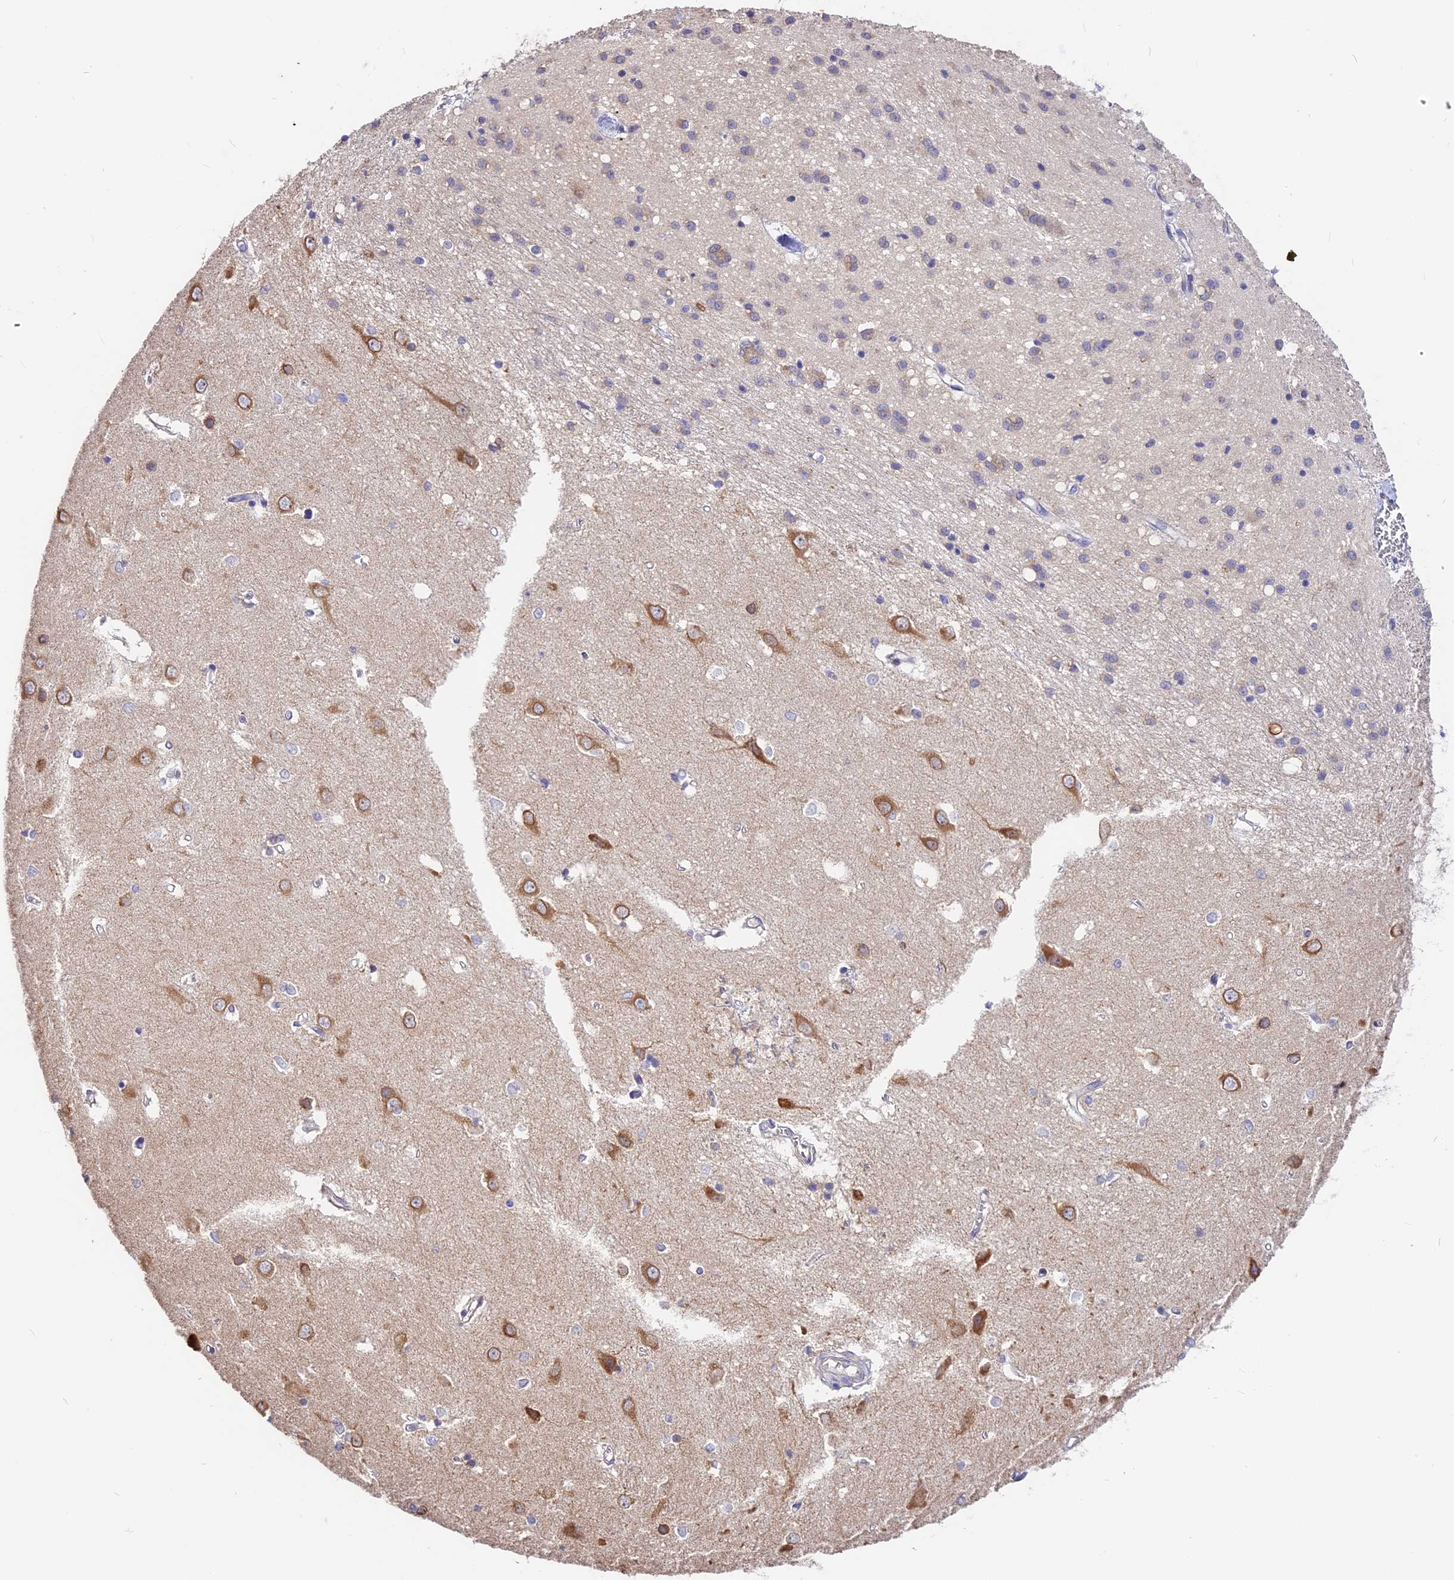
{"staining": {"intensity": "weak", "quantity": "<25%", "location": "cytoplasmic/membranous"}, "tissue": "caudate", "cell_type": "Glial cells", "image_type": "normal", "snomed": [{"axis": "morphology", "description": "Normal tissue, NOS"}, {"axis": "topography", "description": "Lateral ventricle wall"}], "caption": "Immunohistochemical staining of unremarkable caudate exhibits no significant staining in glial cells. (DAB immunohistochemistry (IHC) visualized using brightfield microscopy, high magnification).", "gene": "BSCL2", "patient": {"sex": "male", "age": 37}}